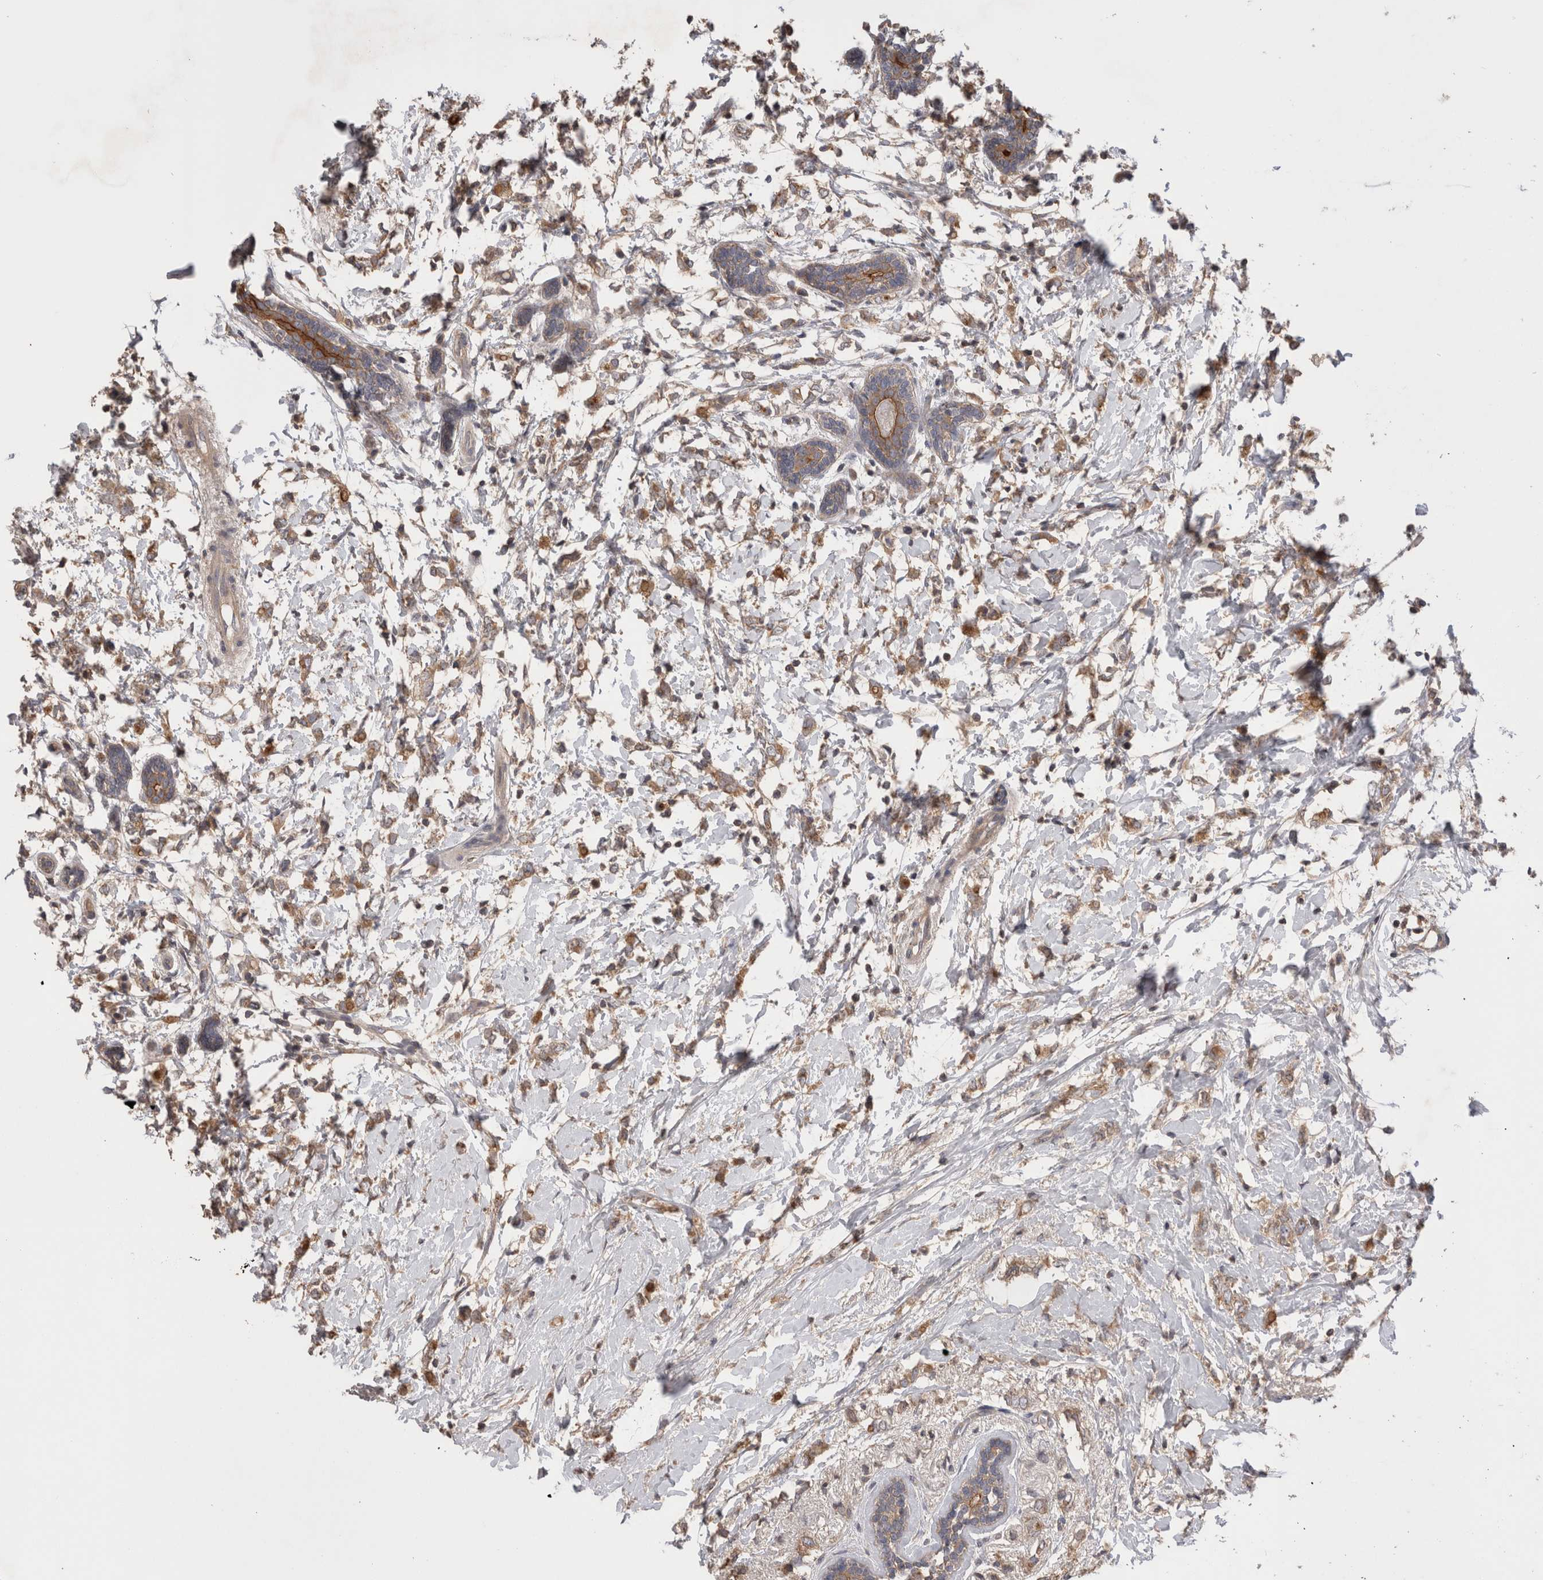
{"staining": {"intensity": "moderate", "quantity": ">75%", "location": "cytoplasmic/membranous"}, "tissue": "breast cancer", "cell_type": "Tumor cells", "image_type": "cancer", "snomed": [{"axis": "morphology", "description": "Normal tissue, NOS"}, {"axis": "morphology", "description": "Lobular carcinoma"}, {"axis": "topography", "description": "Breast"}], "caption": "Human breast cancer (lobular carcinoma) stained with a brown dye exhibits moderate cytoplasmic/membranous positive staining in about >75% of tumor cells.", "gene": "OTOR", "patient": {"sex": "female", "age": 47}}